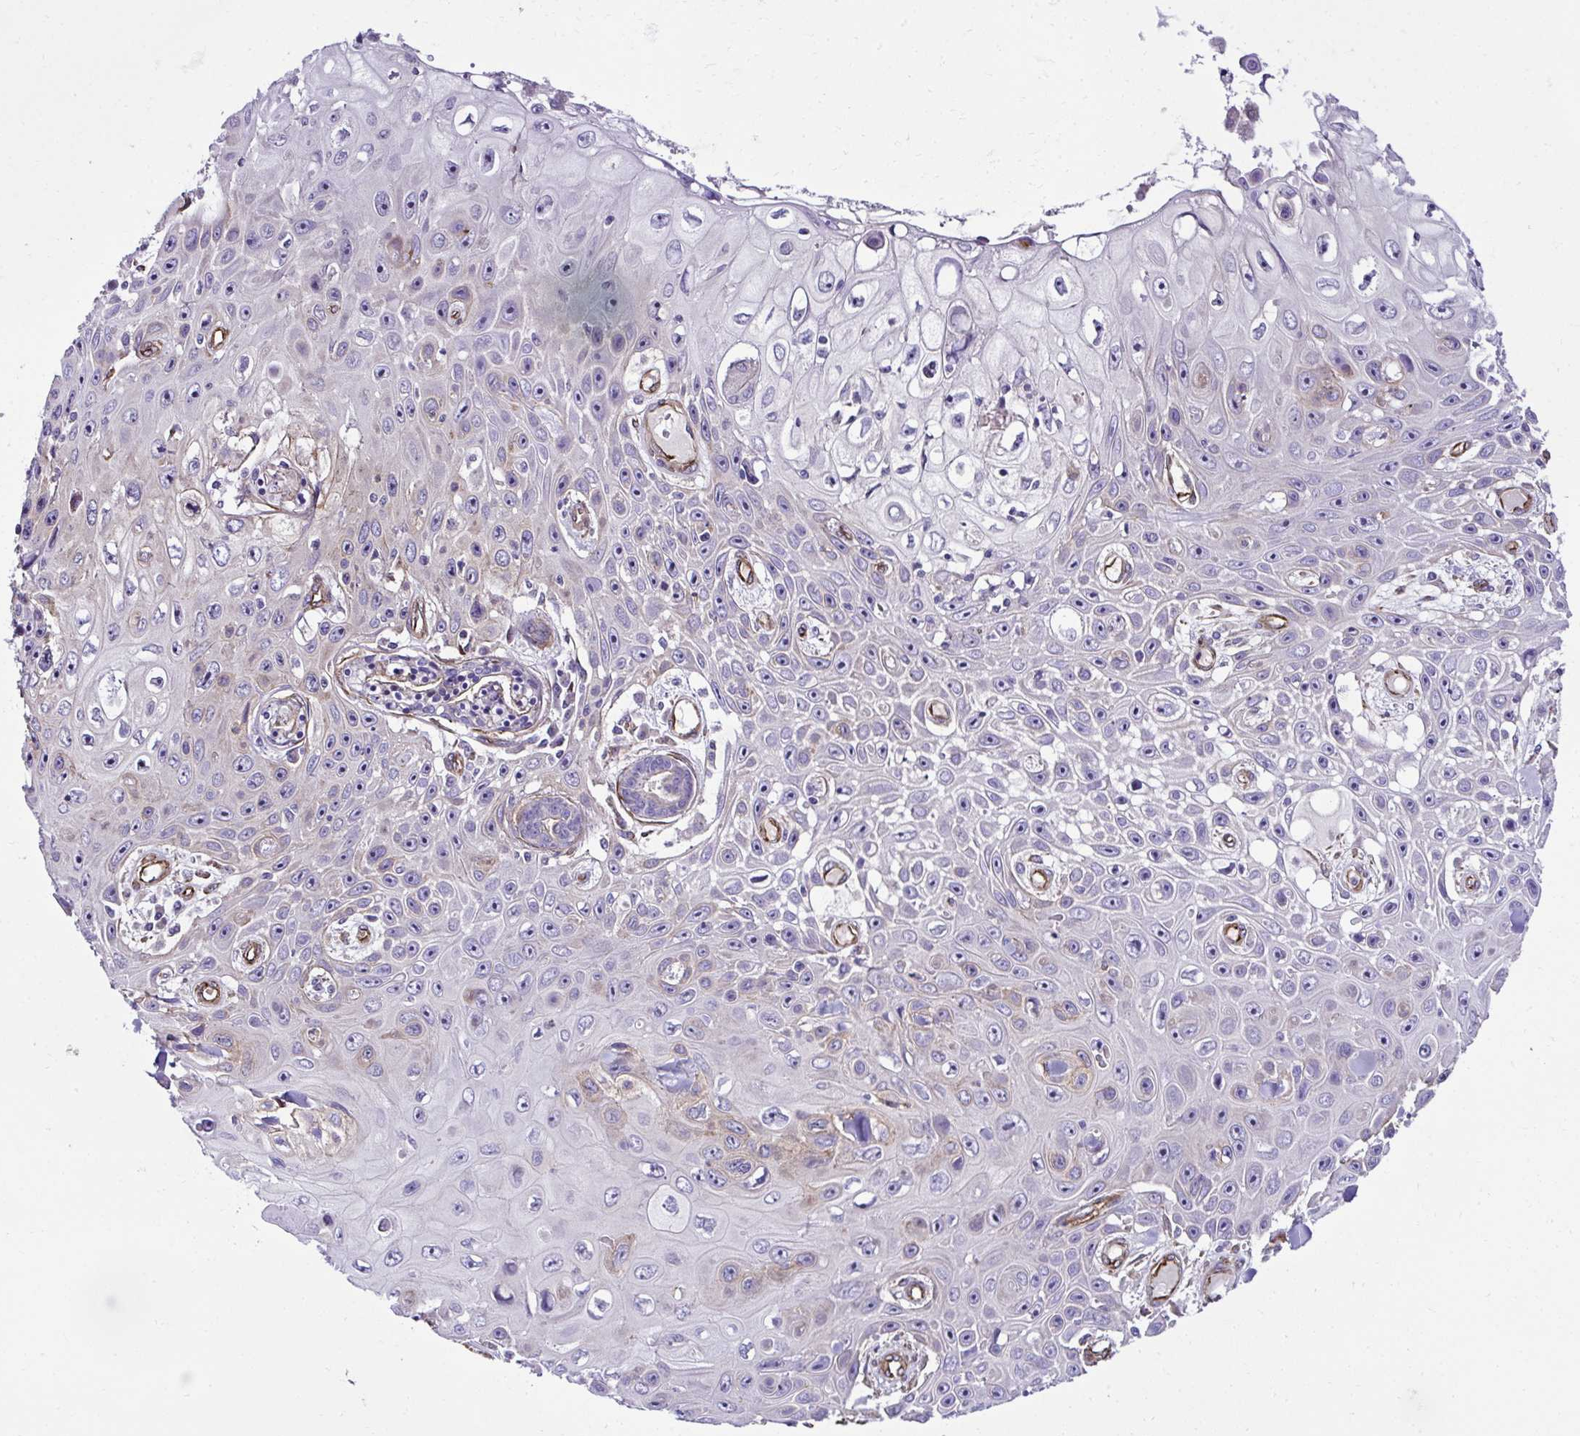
{"staining": {"intensity": "weak", "quantity": "<25%", "location": "cytoplasmic/membranous"}, "tissue": "skin cancer", "cell_type": "Tumor cells", "image_type": "cancer", "snomed": [{"axis": "morphology", "description": "Squamous cell carcinoma, NOS"}, {"axis": "topography", "description": "Skin"}], "caption": "Tumor cells are negative for brown protein staining in squamous cell carcinoma (skin).", "gene": "TRIM52", "patient": {"sex": "male", "age": 82}}